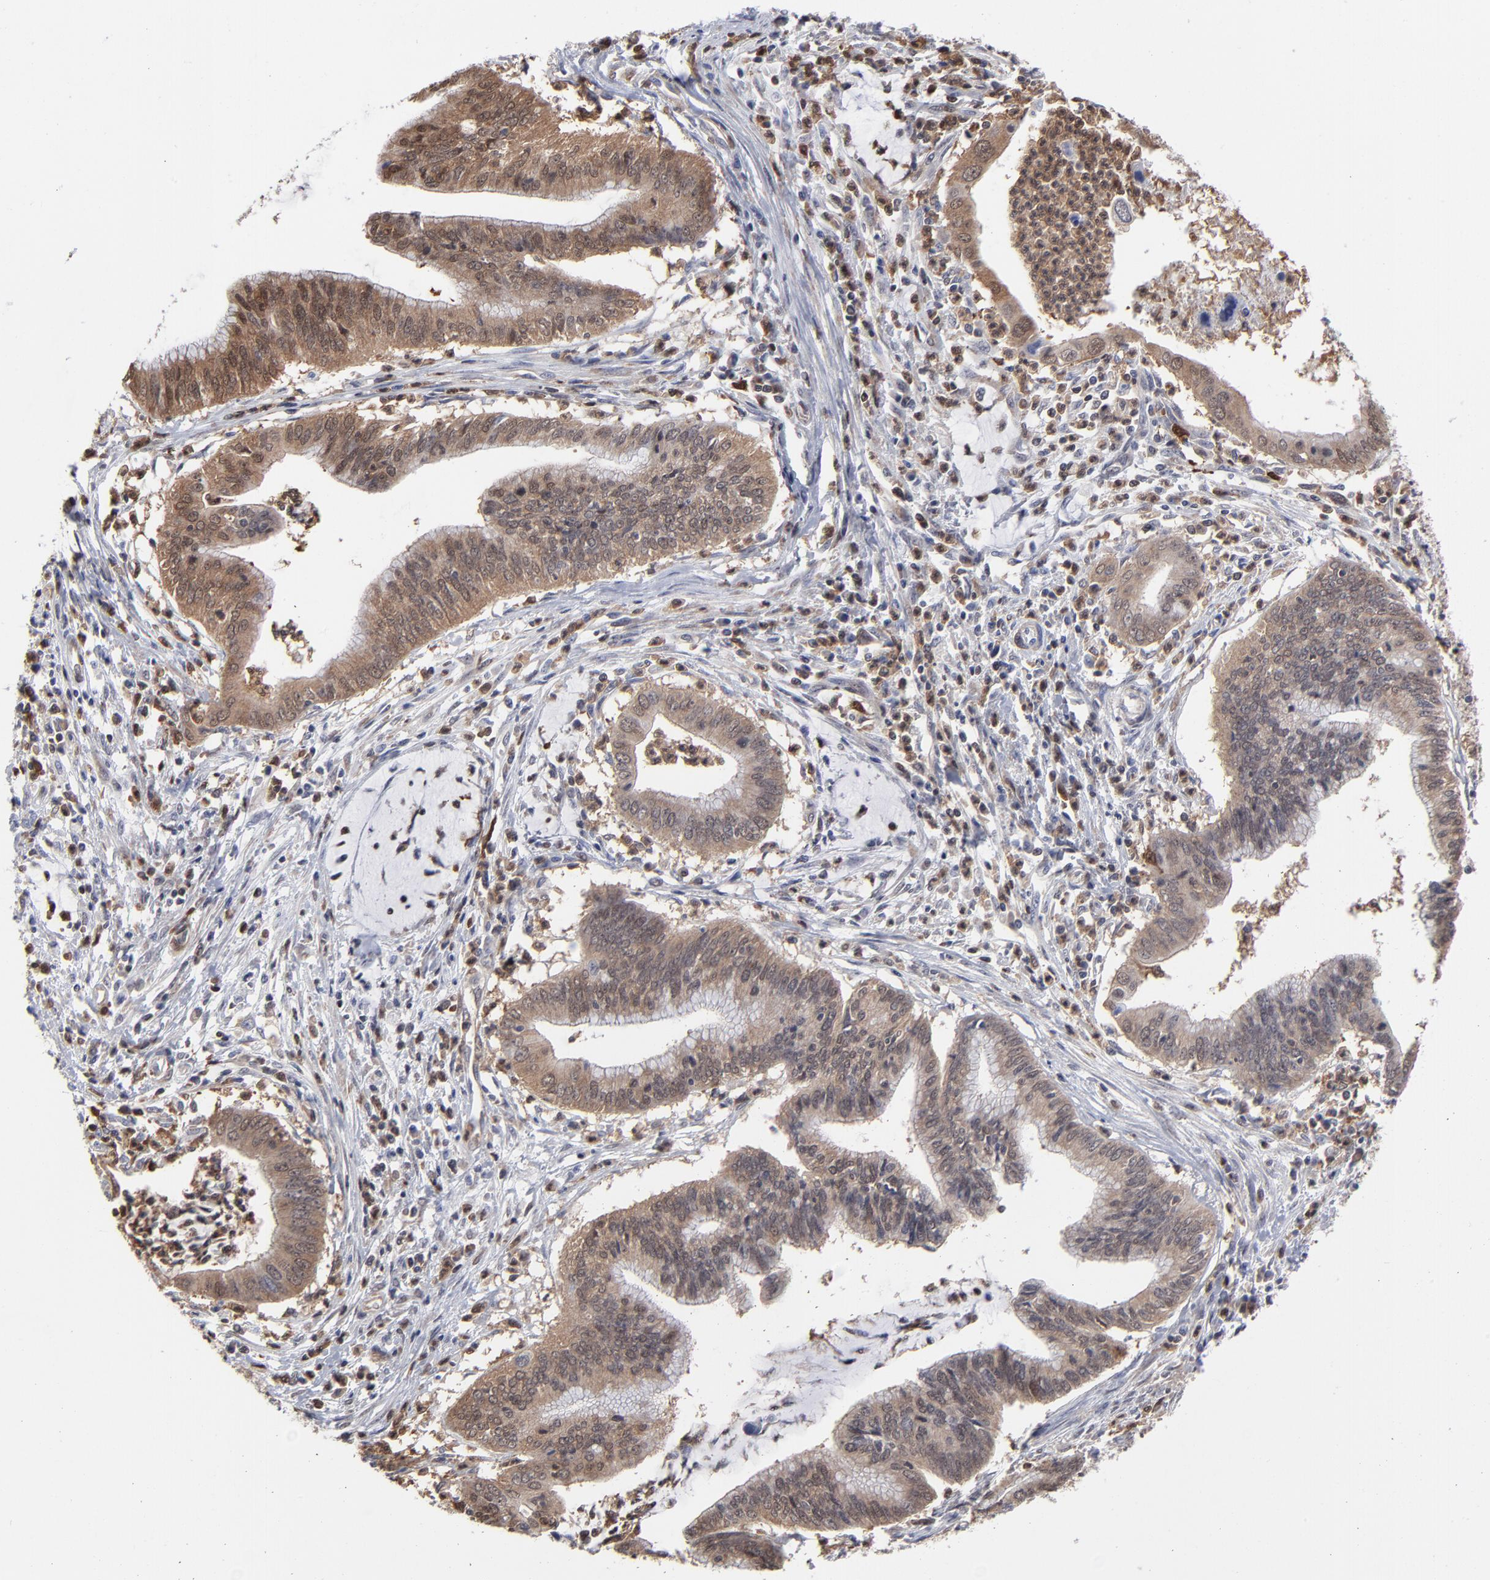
{"staining": {"intensity": "moderate", "quantity": ">75%", "location": "cytoplasmic/membranous"}, "tissue": "cervical cancer", "cell_type": "Tumor cells", "image_type": "cancer", "snomed": [{"axis": "morphology", "description": "Adenocarcinoma, NOS"}, {"axis": "topography", "description": "Cervix"}], "caption": "Immunohistochemistry (DAB (3,3'-diaminobenzidine)) staining of human adenocarcinoma (cervical) exhibits moderate cytoplasmic/membranous protein expression in approximately >75% of tumor cells. The protein of interest is stained brown, and the nuclei are stained in blue (DAB (3,3'-diaminobenzidine) IHC with brightfield microscopy, high magnification).", "gene": "MAP2K1", "patient": {"sex": "female", "age": 36}}